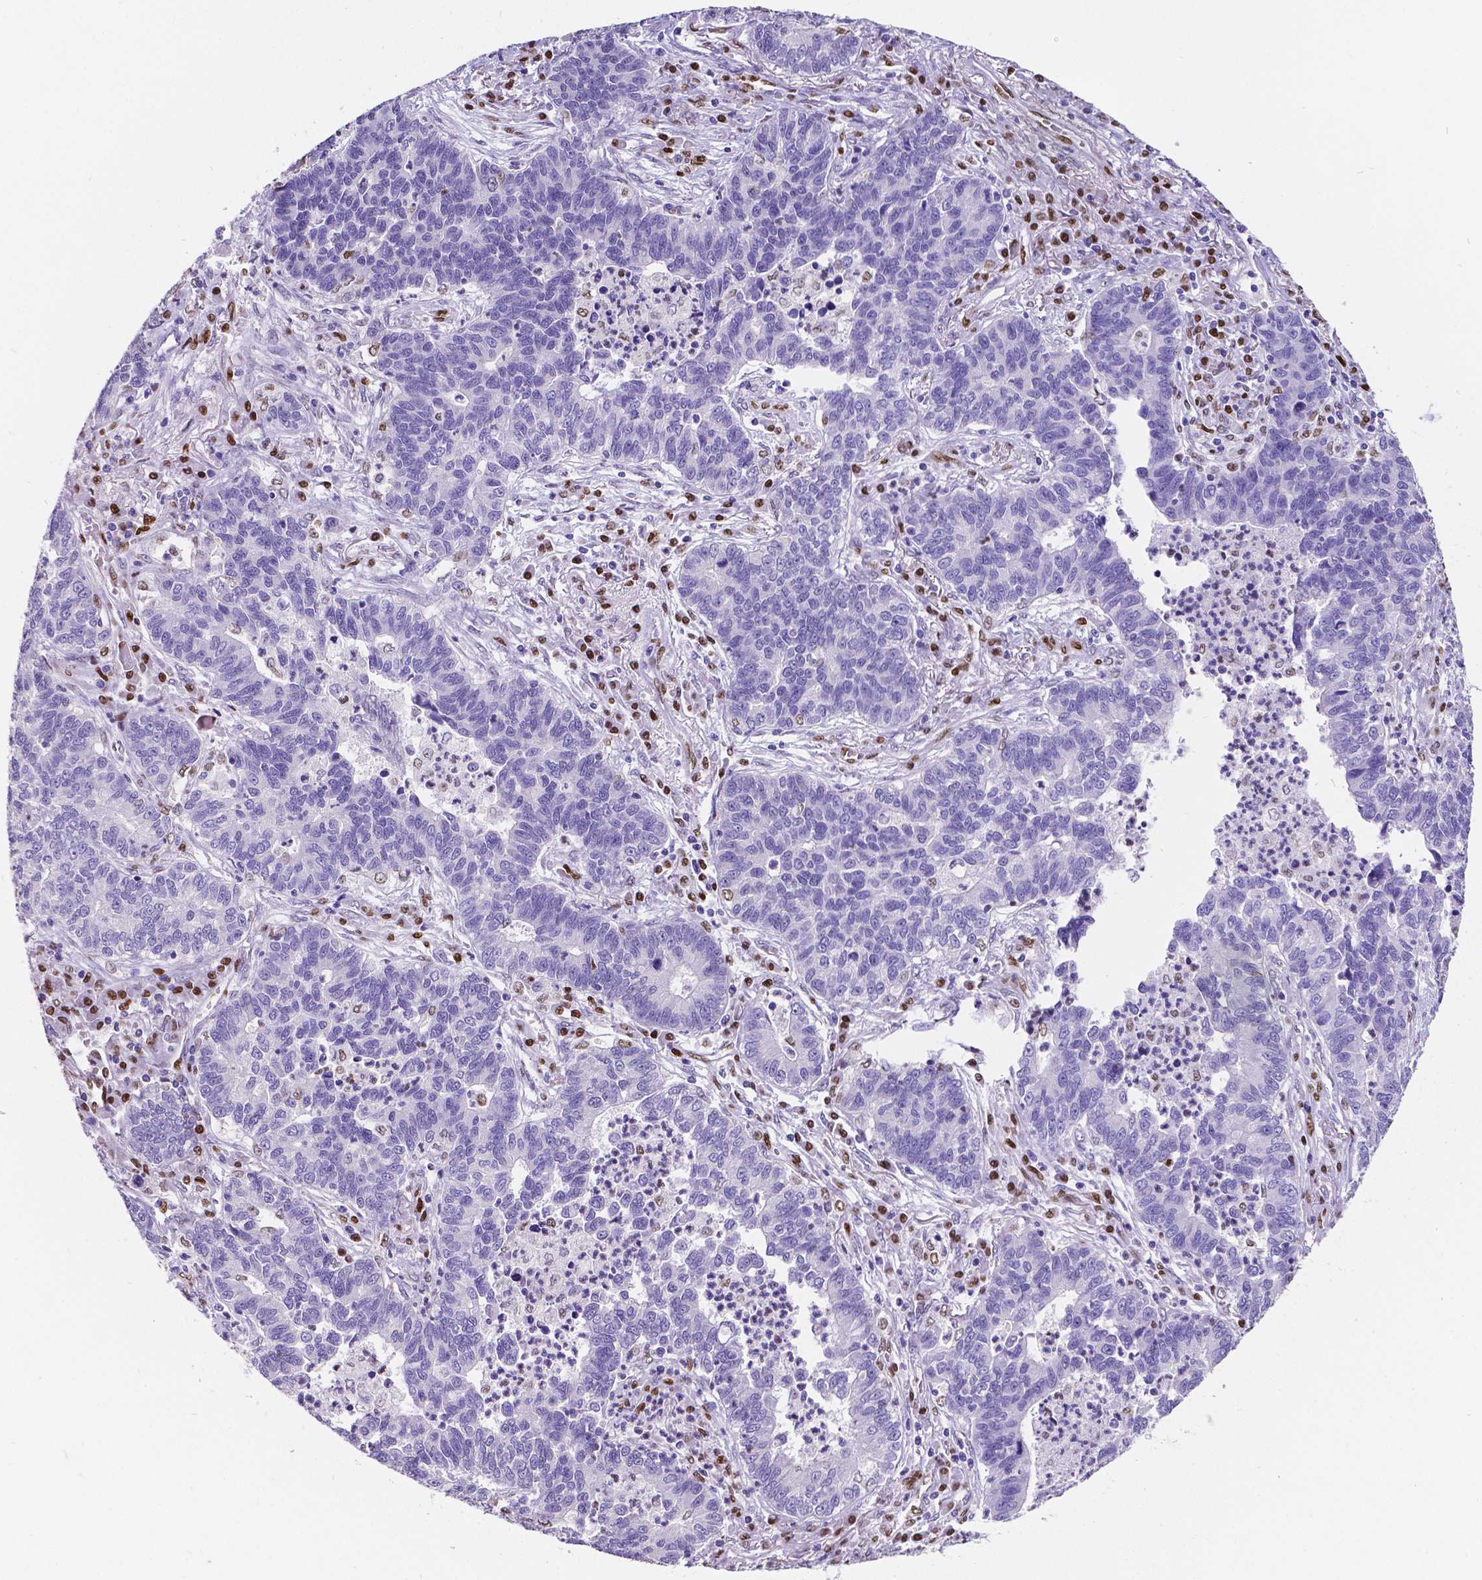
{"staining": {"intensity": "negative", "quantity": "none", "location": "none"}, "tissue": "lung cancer", "cell_type": "Tumor cells", "image_type": "cancer", "snomed": [{"axis": "morphology", "description": "Adenocarcinoma, NOS"}, {"axis": "topography", "description": "Lung"}], "caption": "DAB (3,3'-diaminobenzidine) immunohistochemical staining of human lung adenocarcinoma exhibits no significant positivity in tumor cells.", "gene": "MEF2C", "patient": {"sex": "female", "age": 57}}